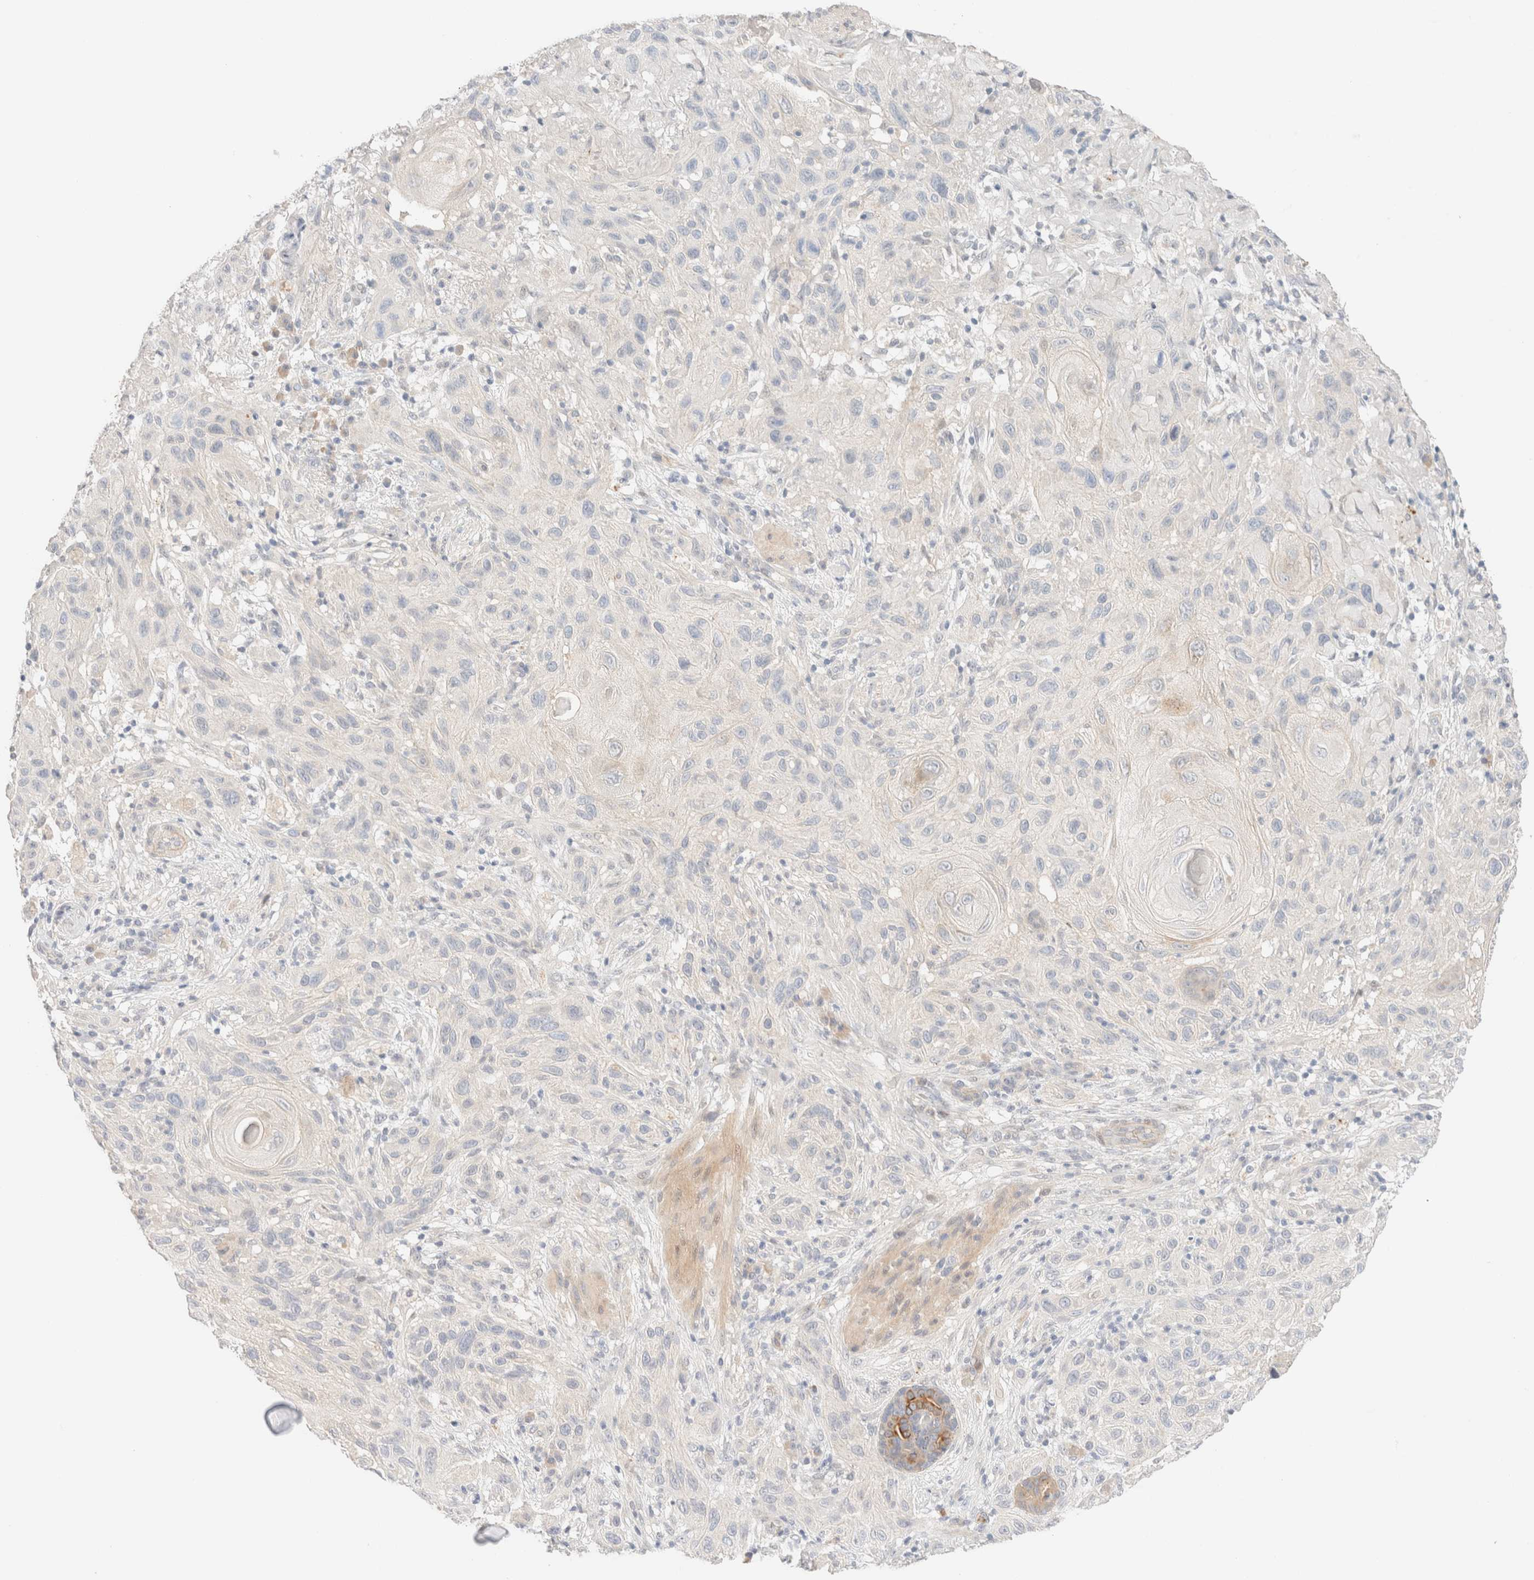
{"staining": {"intensity": "negative", "quantity": "none", "location": "none"}, "tissue": "skin cancer", "cell_type": "Tumor cells", "image_type": "cancer", "snomed": [{"axis": "morphology", "description": "Normal tissue, NOS"}, {"axis": "morphology", "description": "Squamous cell carcinoma, NOS"}, {"axis": "topography", "description": "Skin"}], "caption": "This micrograph is of squamous cell carcinoma (skin) stained with IHC to label a protein in brown with the nuclei are counter-stained blue. There is no expression in tumor cells. (Stains: DAB (3,3'-diaminobenzidine) immunohistochemistry with hematoxylin counter stain, Microscopy: brightfield microscopy at high magnification).", "gene": "SGSM2", "patient": {"sex": "female", "age": 96}}